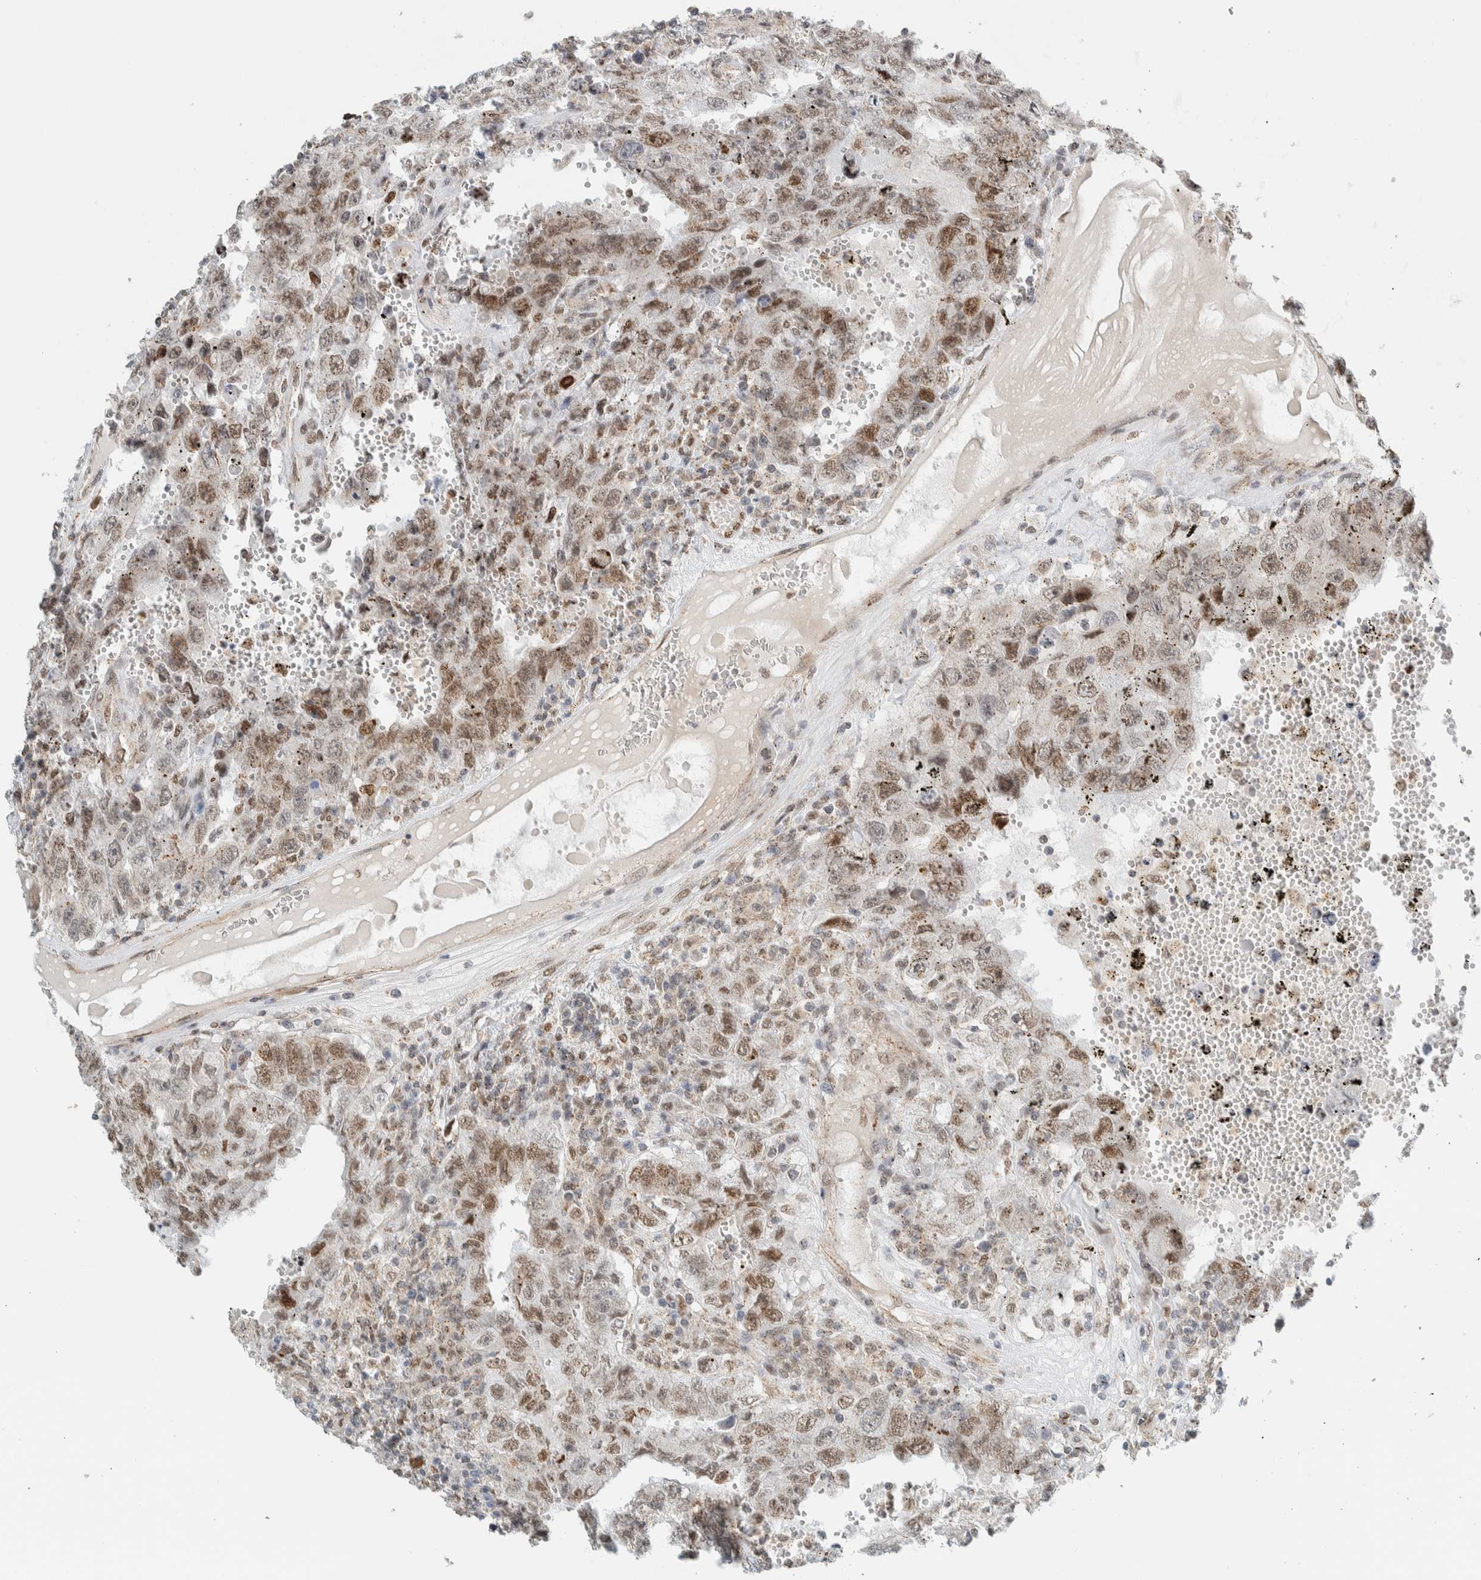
{"staining": {"intensity": "moderate", "quantity": ">75%", "location": "nuclear"}, "tissue": "testis cancer", "cell_type": "Tumor cells", "image_type": "cancer", "snomed": [{"axis": "morphology", "description": "Carcinoma, Embryonal, NOS"}, {"axis": "topography", "description": "Testis"}], "caption": "A brown stain highlights moderate nuclear expression of a protein in human testis embryonal carcinoma tumor cells.", "gene": "TFE3", "patient": {"sex": "male", "age": 26}}